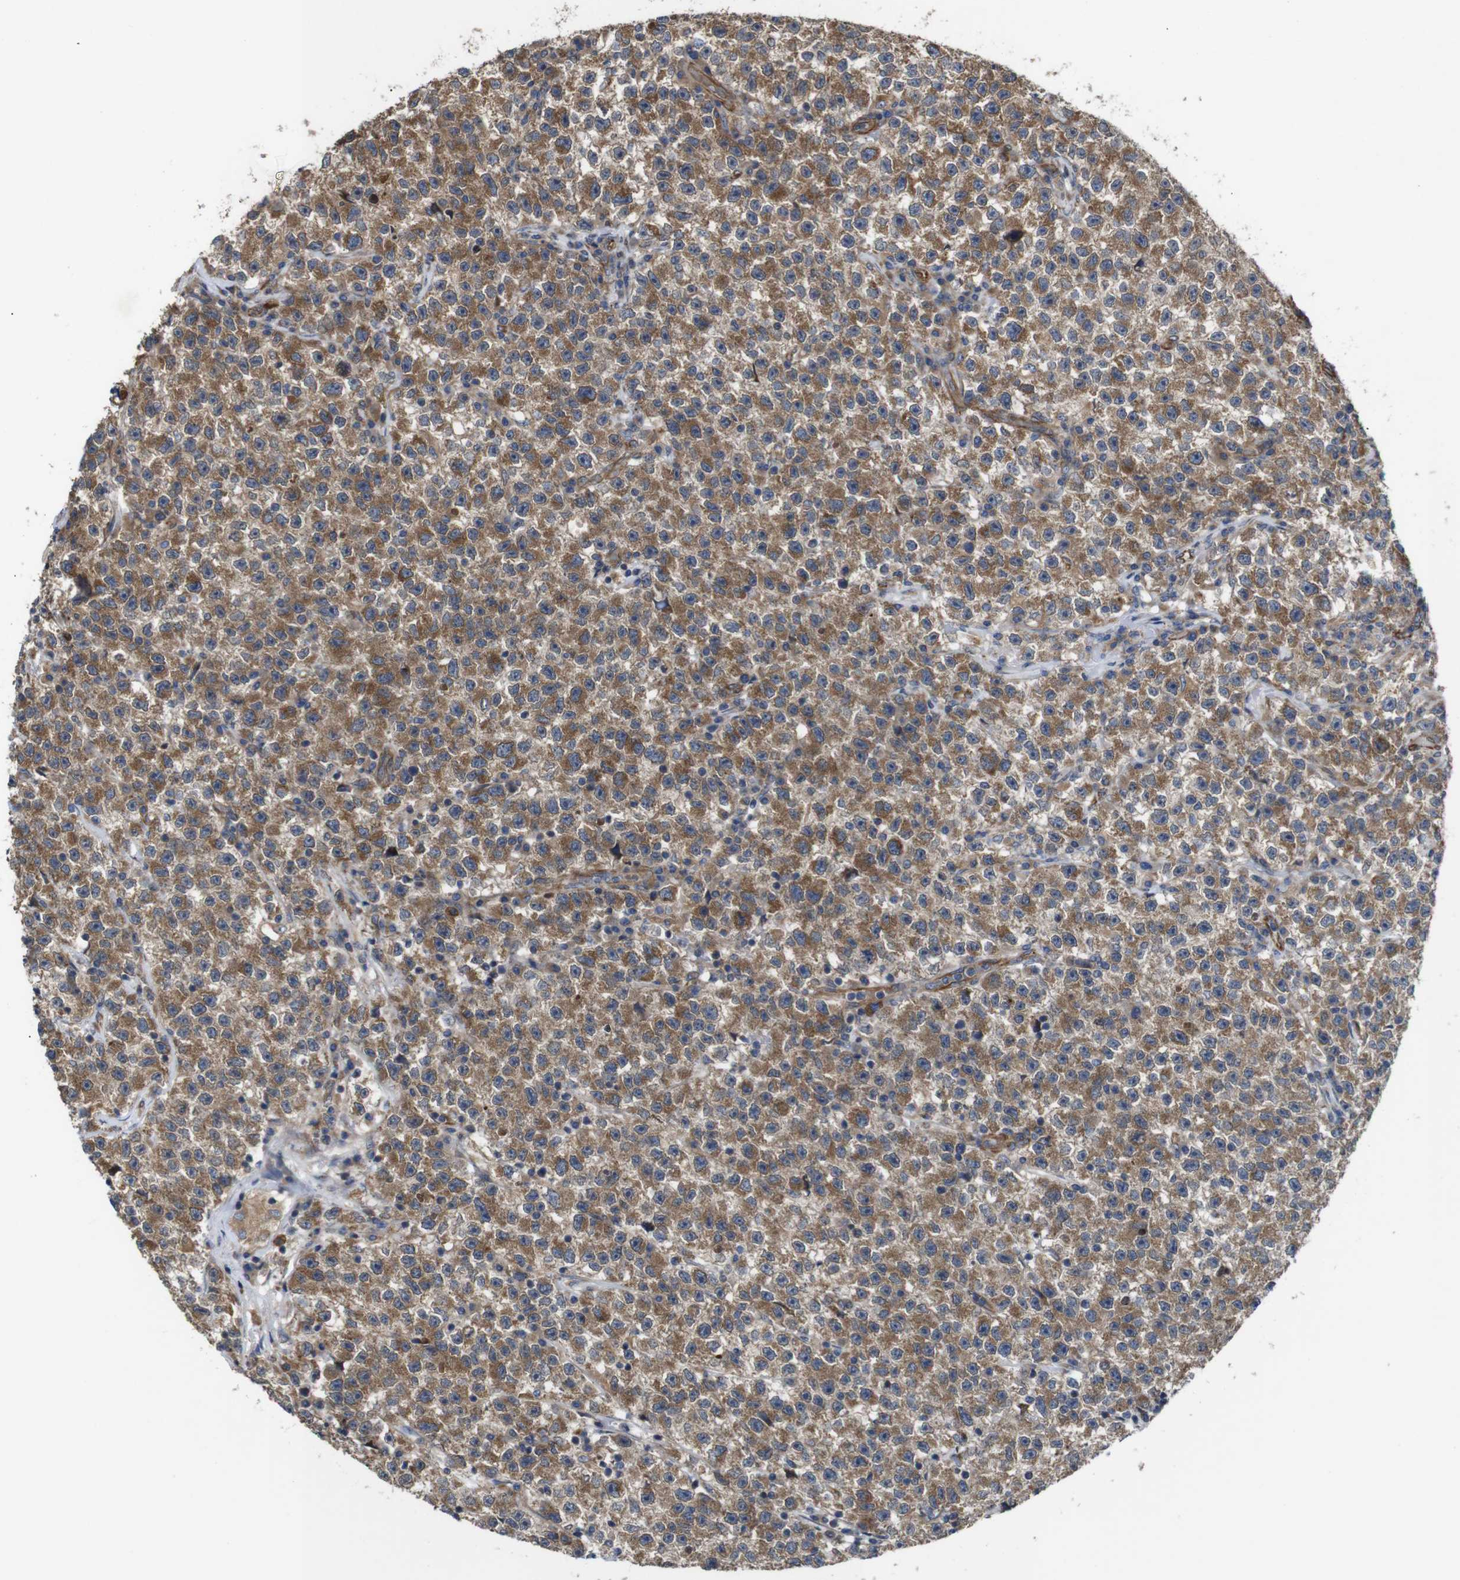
{"staining": {"intensity": "moderate", "quantity": ">75%", "location": "cytoplasmic/membranous"}, "tissue": "testis cancer", "cell_type": "Tumor cells", "image_type": "cancer", "snomed": [{"axis": "morphology", "description": "Seminoma, NOS"}, {"axis": "topography", "description": "Testis"}], "caption": "Testis cancer (seminoma) tissue reveals moderate cytoplasmic/membranous expression in approximately >75% of tumor cells (DAB IHC, brown staining for protein, blue staining for nuclei).", "gene": "POMK", "patient": {"sex": "male", "age": 22}}